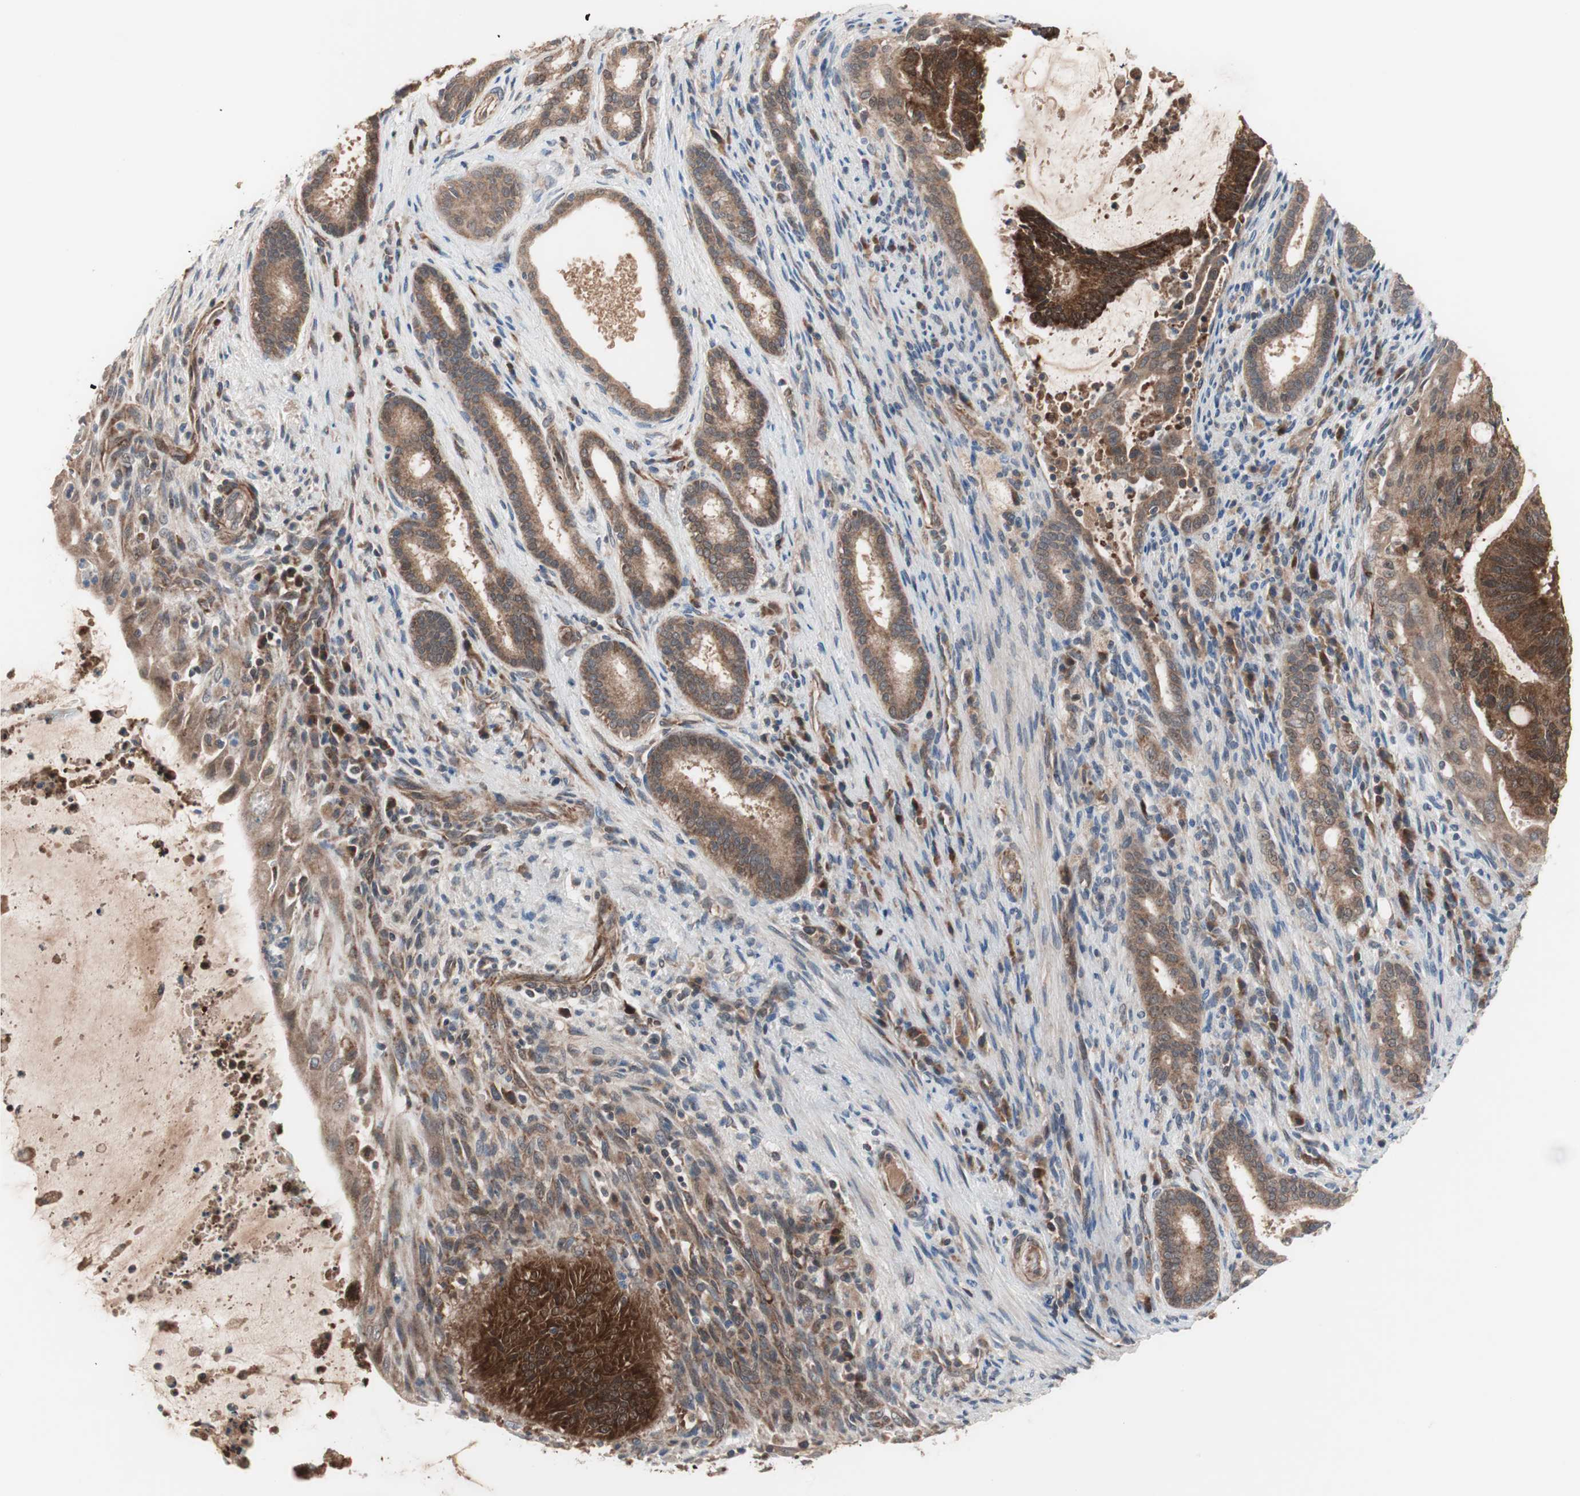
{"staining": {"intensity": "strong", "quantity": ">75%", "location": "cytoplasmic/membranous"}, "tissue": "liver cancer", "cell_type": "Tumor cells", "image_type": "cancer", "snomed": [{"axis": "morphology", "description": "Cholangiocarcinoma"}, {"axis": "topography", "description": "Liver"}], "caption": "IHC image of human liver cancer stained for a protein (brown), which exhibits high levels of strong cytoplasmic/membranous staining in about >75% of tumor cells.", "gene": "HMBS", "patient": {"sex": "female", "age": 73}}